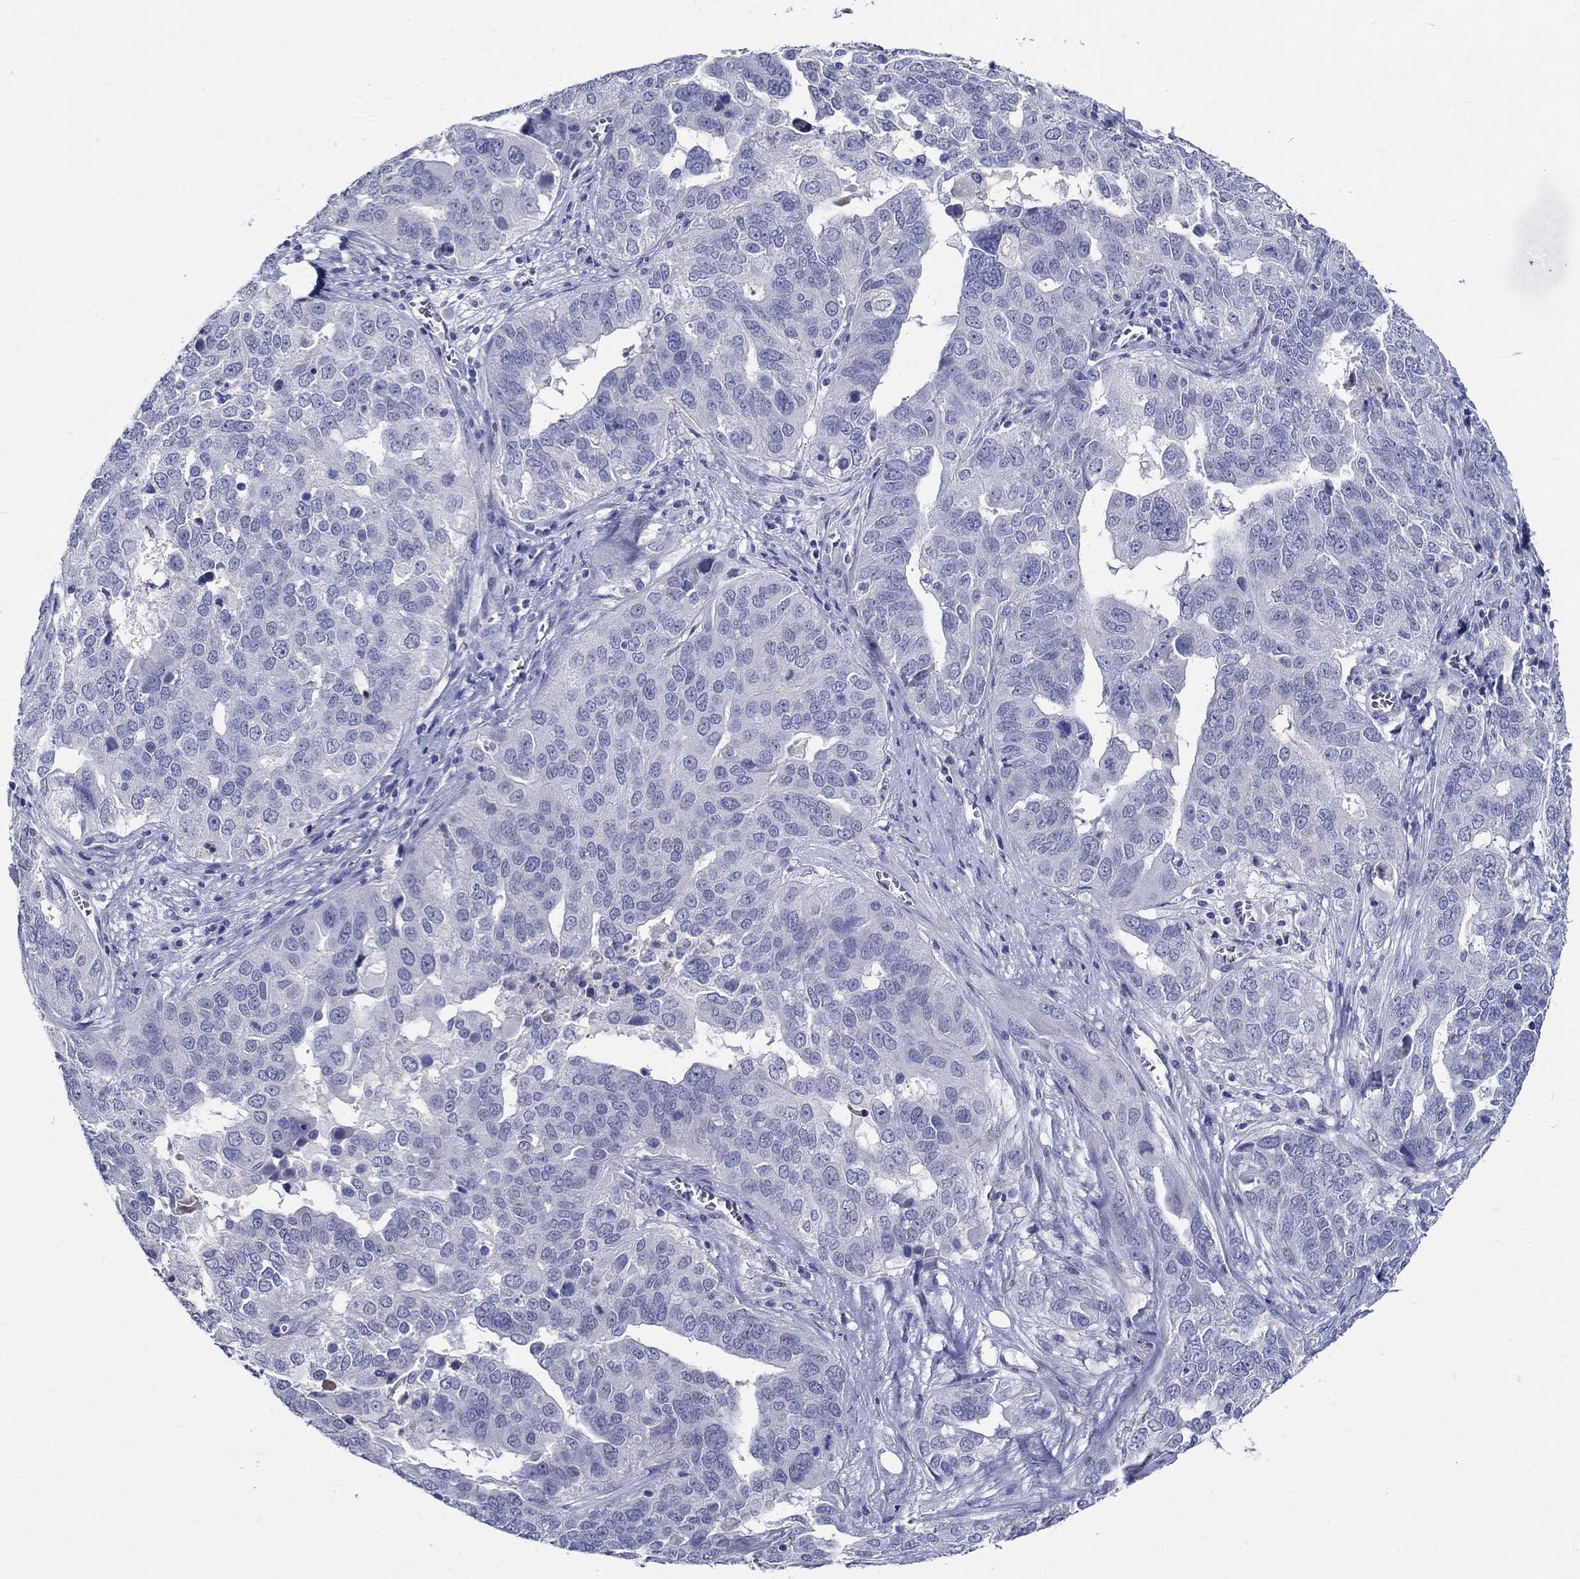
{"staining": {"intensity": "negative", "quantity": "none", "location": "none"}, "tissue": "ovarian cancer", "cell_type": "Tumor cells", "image_type": "cancer", "snomed": [{"axis": "morphology", "description": "Carcinoma, endometroid"}, {"axis": "topography", "description": "Soft tissue"}, {"axis": "topography", "description": "Ovary"}], "caption": "This photomicrograph is of endometroid carcinoma (ovarian) stained with immunohistochemistry (IHC) to label a protein in brown with the nuclei are counter-stained blue. There is no expression in tumor cells.", "gene": "CETN1", "patient": {"sex": "female", "age": 52}}